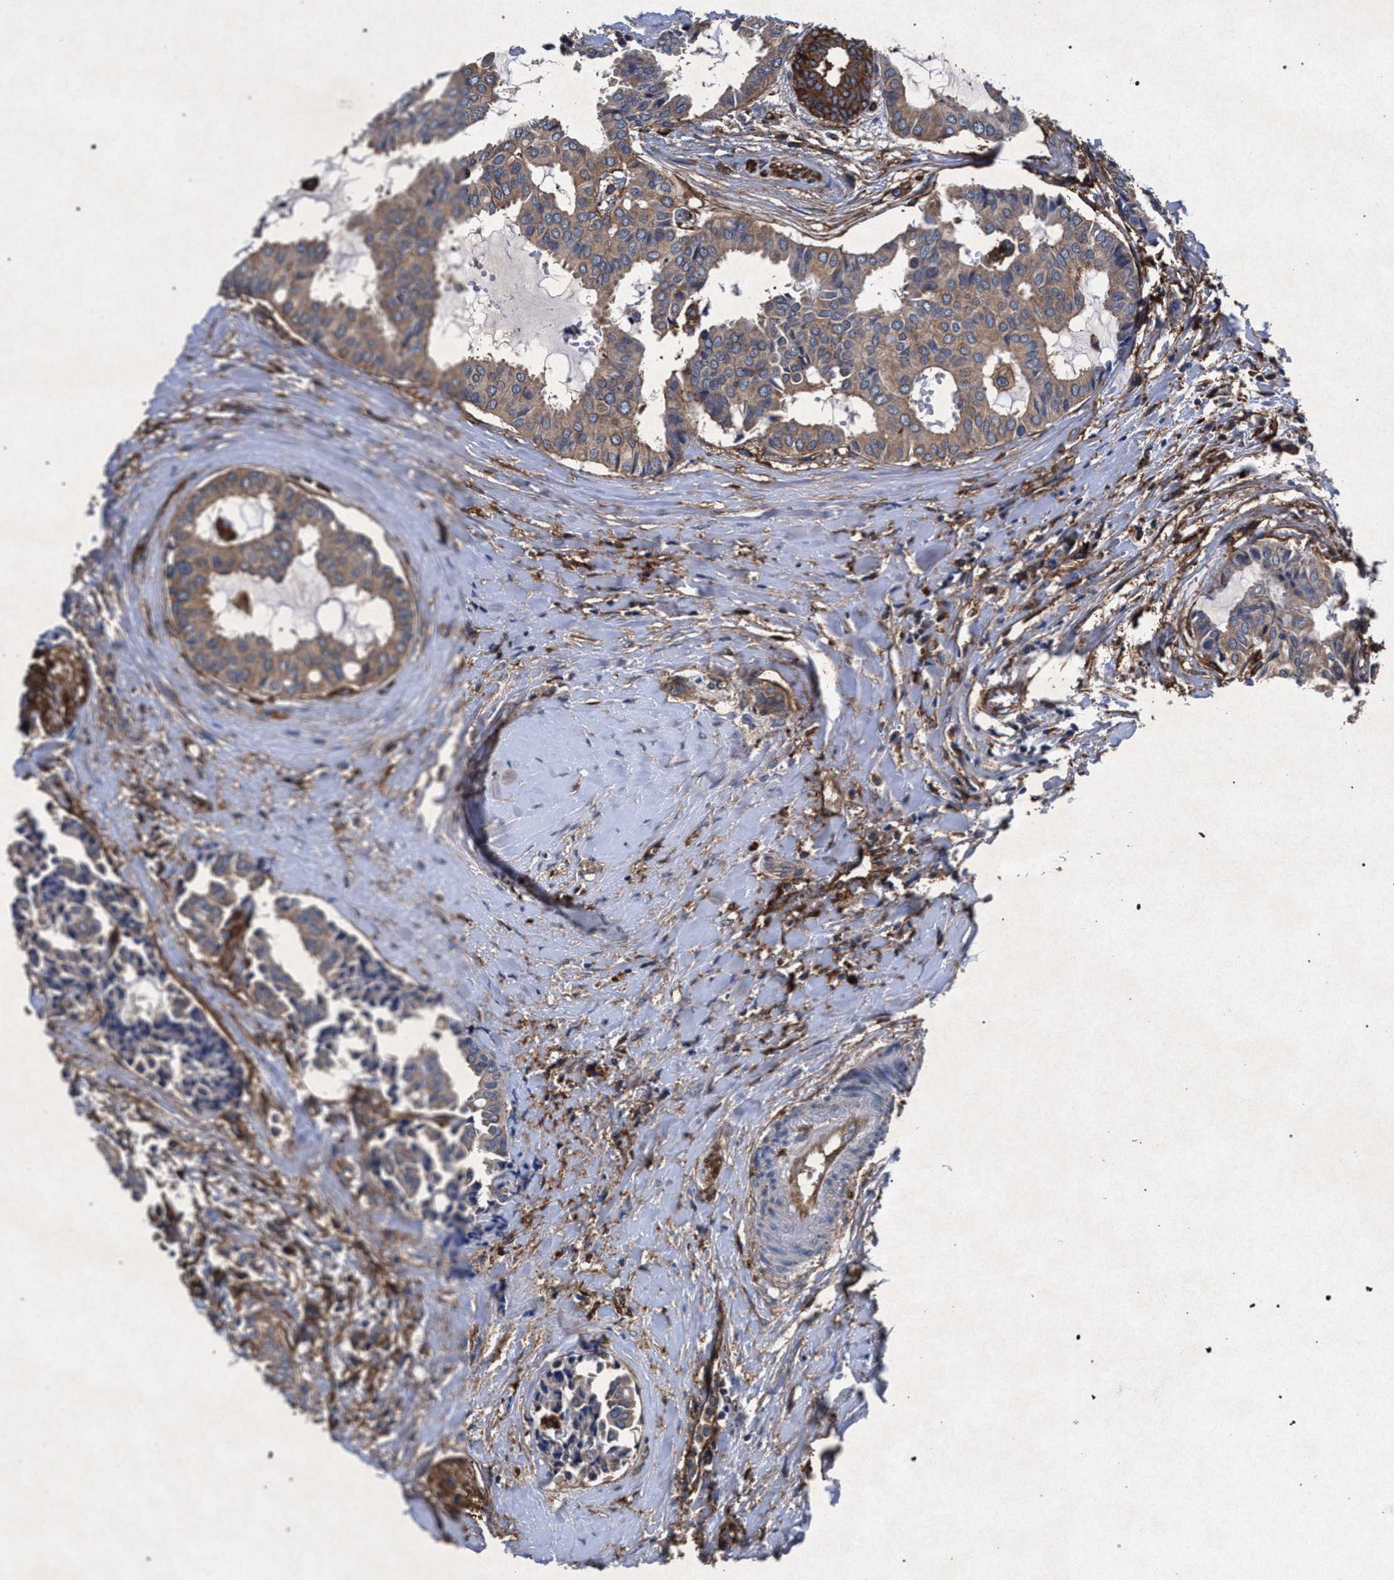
{"staining": {"intensity": "moderate", "quantity": ">75%", "location": "cytoplasmic/membranous"}, "tissue": "head and neck cancer", "cell_type": "Tumor cells", "image_type": "cancer", "snomed": [{"axis": "morphology", "description": "Adenocarcinoma, NOS"}, {"axis": "topography", "description": "Salivary gland"}, {"axis": "topography", "description": "Head-Neck"}], "caption": "Tumor cells show medium levels of moderate cytoplasmic/membranous positivity in about >75% of cells in human adenocarcinoma (head and neck).", "gene": "MARCKS", "patient": {"sex": "female", "age": 59}}